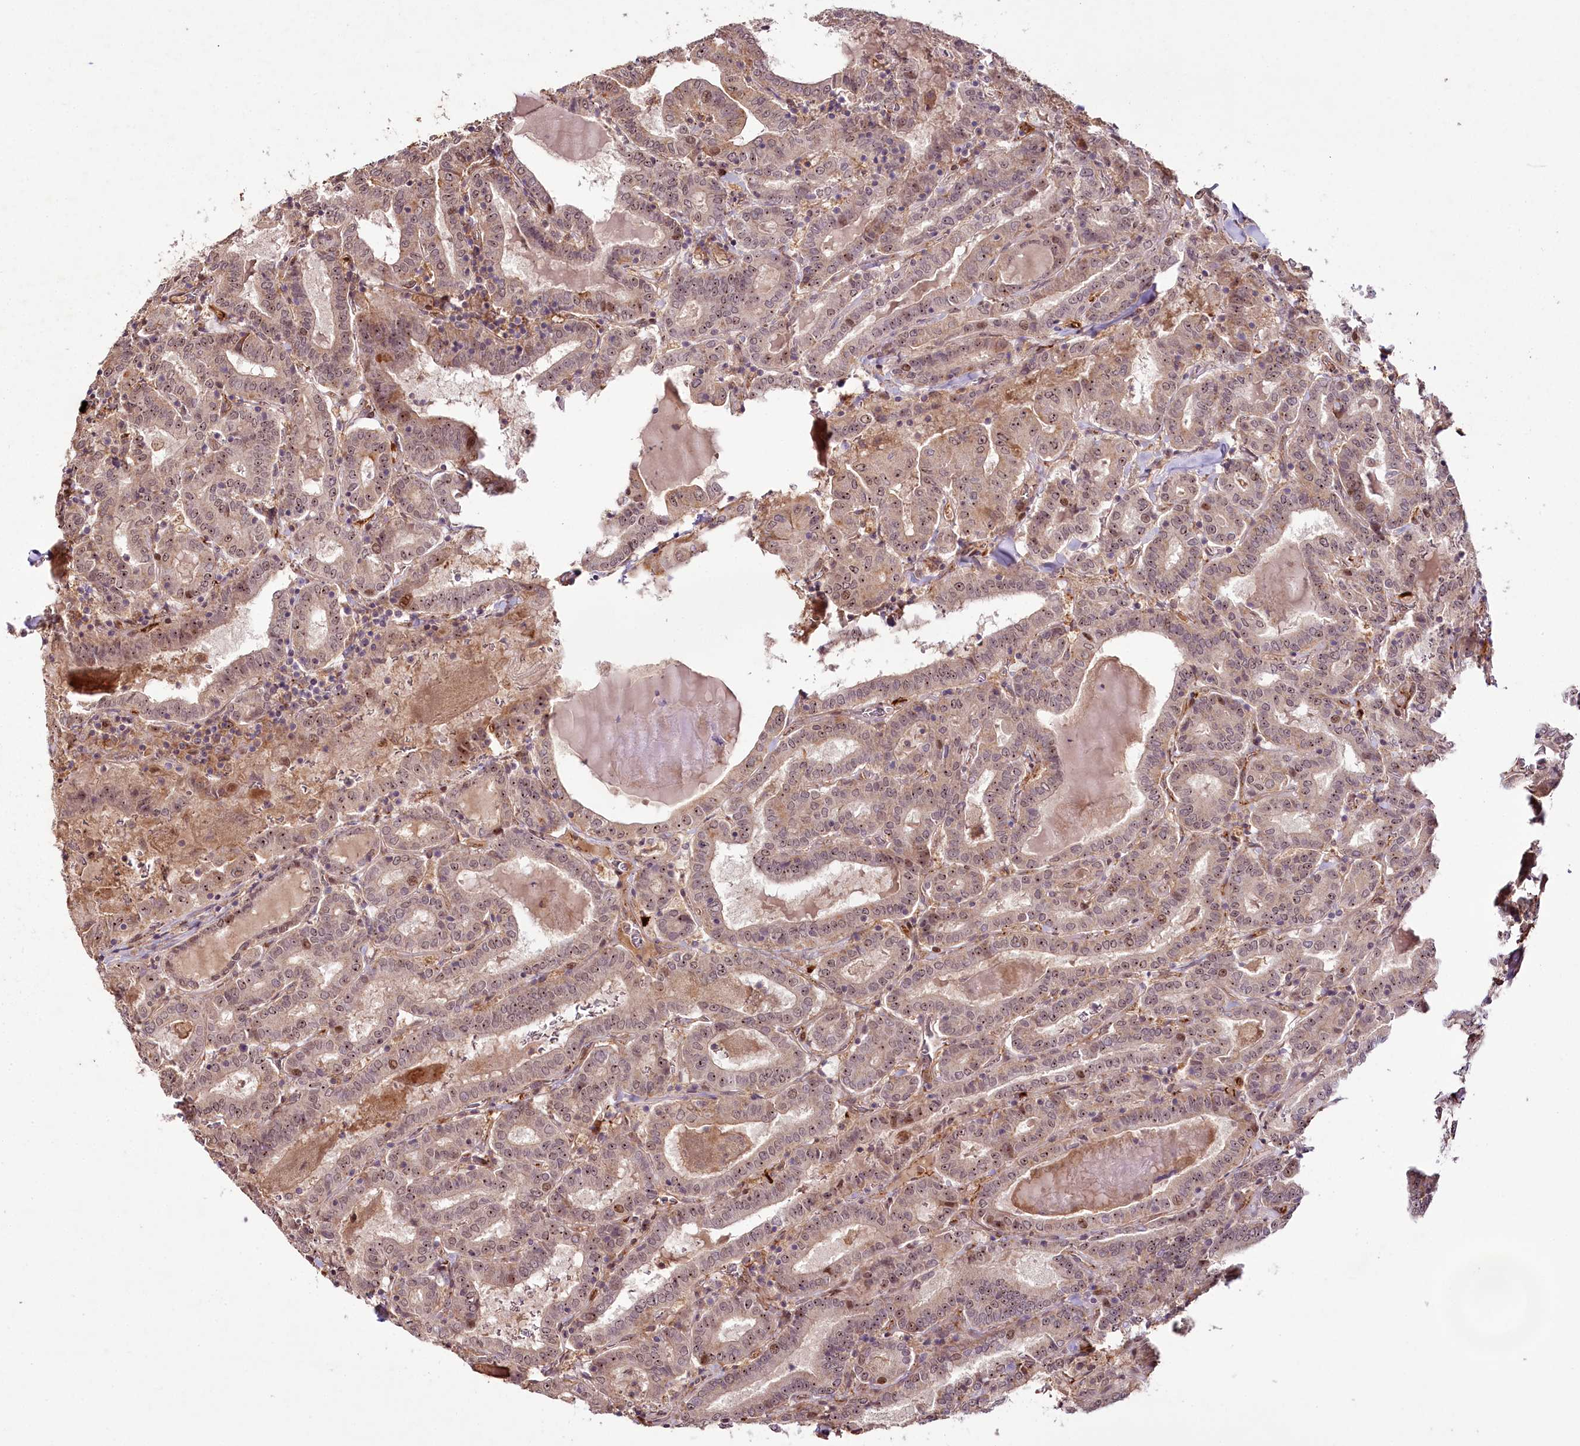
{"staining": {"intensity": "moderate", "quantity": "25%-75%", "location": "nuclear"}, "tissue": "thyroid cancer", "cell_type": "Tumor cells", "image_type": "cancer", "snomed": [{"axis": "morphology", "description": "Papillary adenocarcinoma, NOS"}, {"axis": "topography", "description": "Thyroid gland"}], "caption": "Brown immunohistochemical staining in thyroid papillary adenocarcinoma shows moderate nuclear positivity in approximately 25%-75% of tumor cells. (brown staining indicates protein expression, while blue staining denotes nuclei).", "gene": "ALKBH8", "patient": {"sex": "female", "age": 72}}